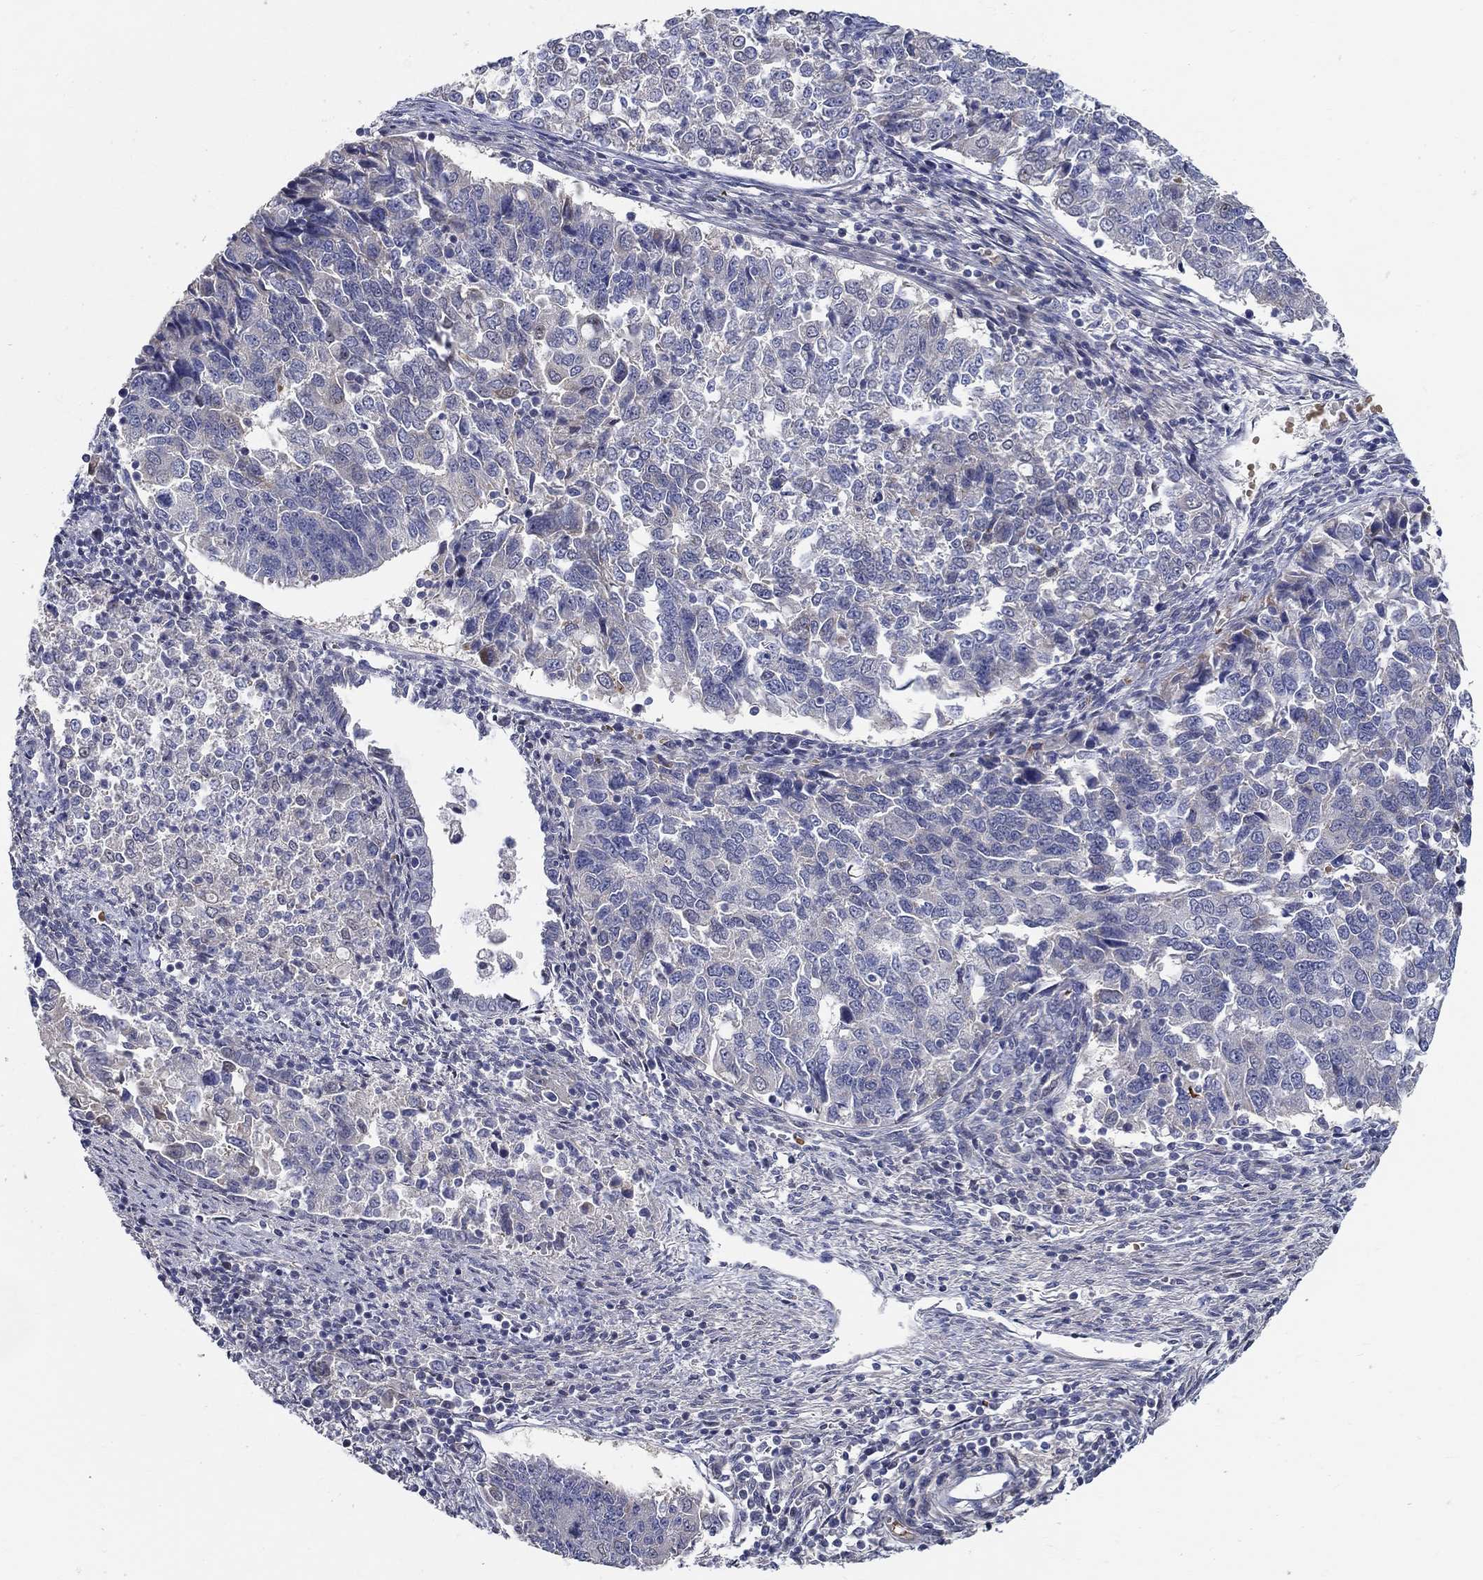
{"staining": {"intensity": "weak", "quantity": "<25%", "location": "cytoplasmic/membranous"}, "tissue": "endometrial cancer", "cell_type": "Tumor cells", "image_type": "cancer", "snomed": [{"axis": "morphology", "description": "Adenocarcinoma, NOS"}, {"axis": "topography", "description": "Endometrium"}], "caption": "The image displays no significant staining in tumor cells of endometrial cancer.", "gene": "C16orf46", "patient": {"sex": "female", "age": 43}}